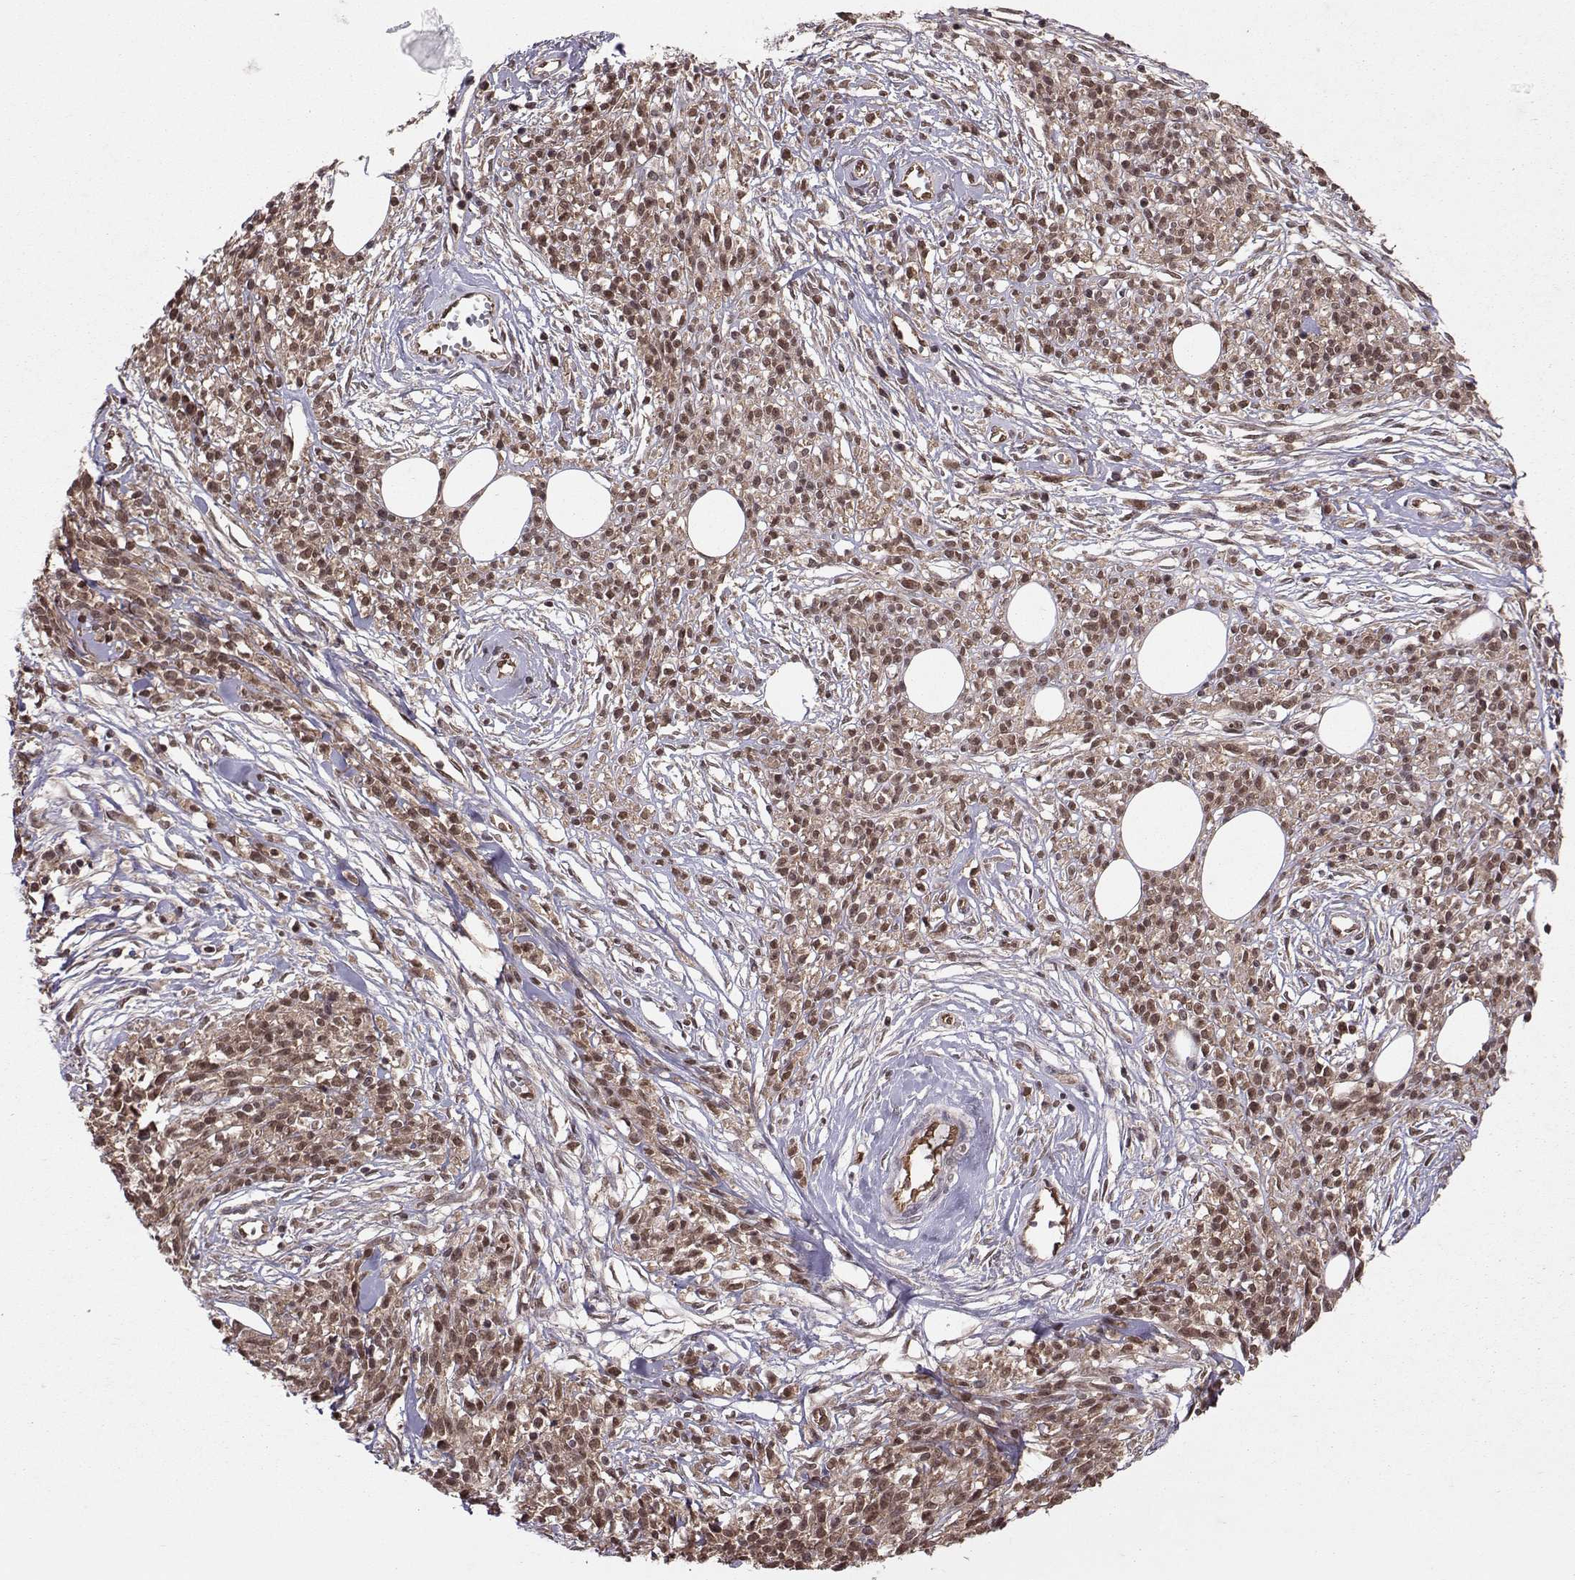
{"staining": {"intensity": "weak", "quantity": ">75%", "location": "cytoplasmic/membranous,nuclear"}, "tissue": "melanoma", "cell_type": "Tumor cells", "image_type": "cancer", "snomed": [{"axis": "morphology", "description": "Malignant melanoma, NOS"}, {"axis": "topography", "description": "Skin"}, {"axis": "topography", "description": "Skin of trunk"}], "caption": "A low amount of weak cytoplasmic/membranous and nuclear staining is seen in approximately >75% of tumor cells in malignant melanoma tissue. (IHC, brightfield microscopy, high magnification).", "gene": "PPP2R2A", "patient": {"sex": "male", "age": 74}}